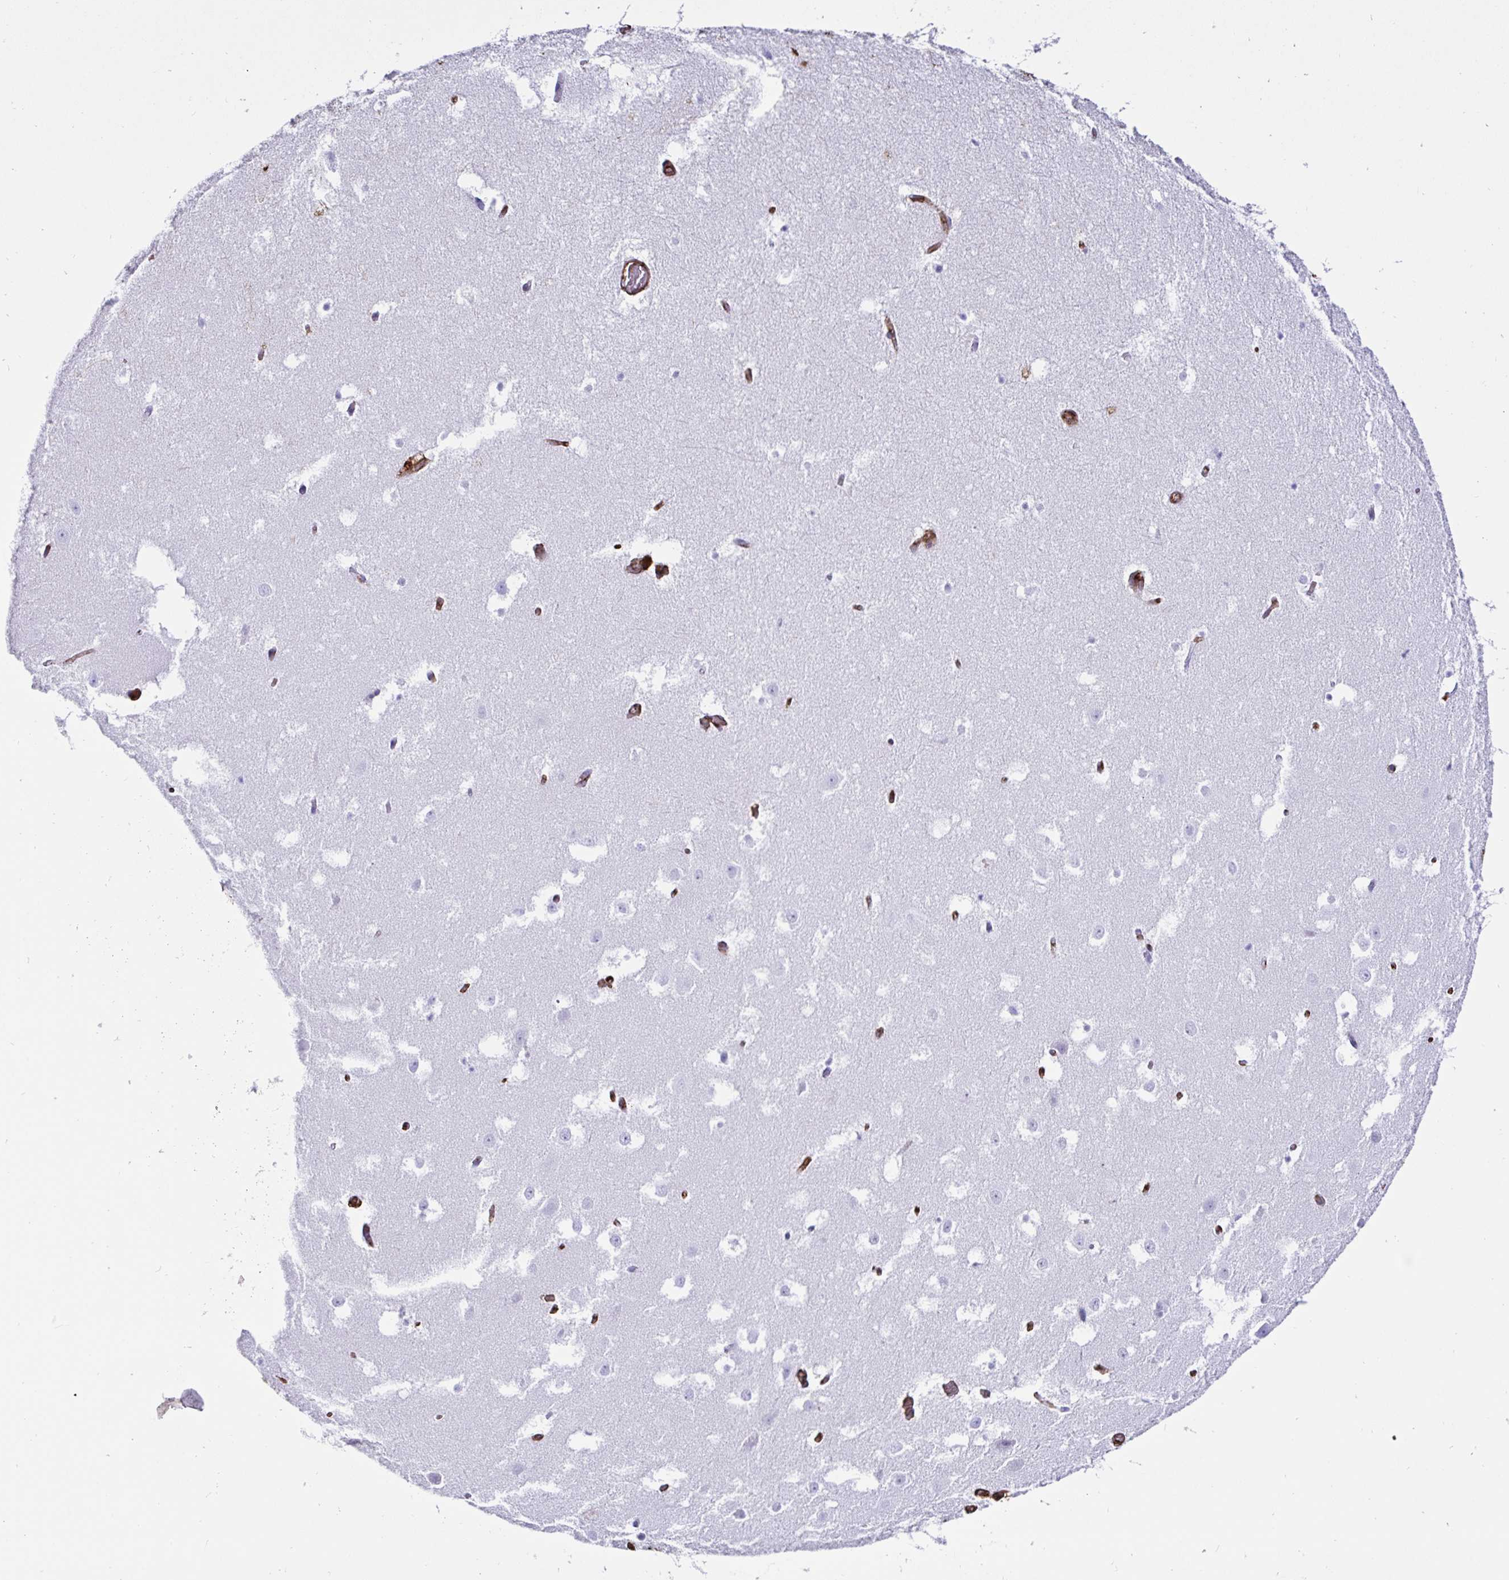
{"staining": {"intensity": "negative", "quantity": "none", "location": "none"}, "tissue": "hippocampus", "cell_type": "Glial cells", "image_type": "normal", "snomed": [{"axis": "morphology", "description": "Normal tissue, NOS"}, {"axis": "topography", "description": "Hippocampus"}], "caption": "This histopathology image is of benign hippocampus stained with IHC to label a protein in brown with the nuclei are counter-stained blue. There is no staining in glial cells.", "gene": "ANXA2", "patient": {"sex": "female", "age": 52}}